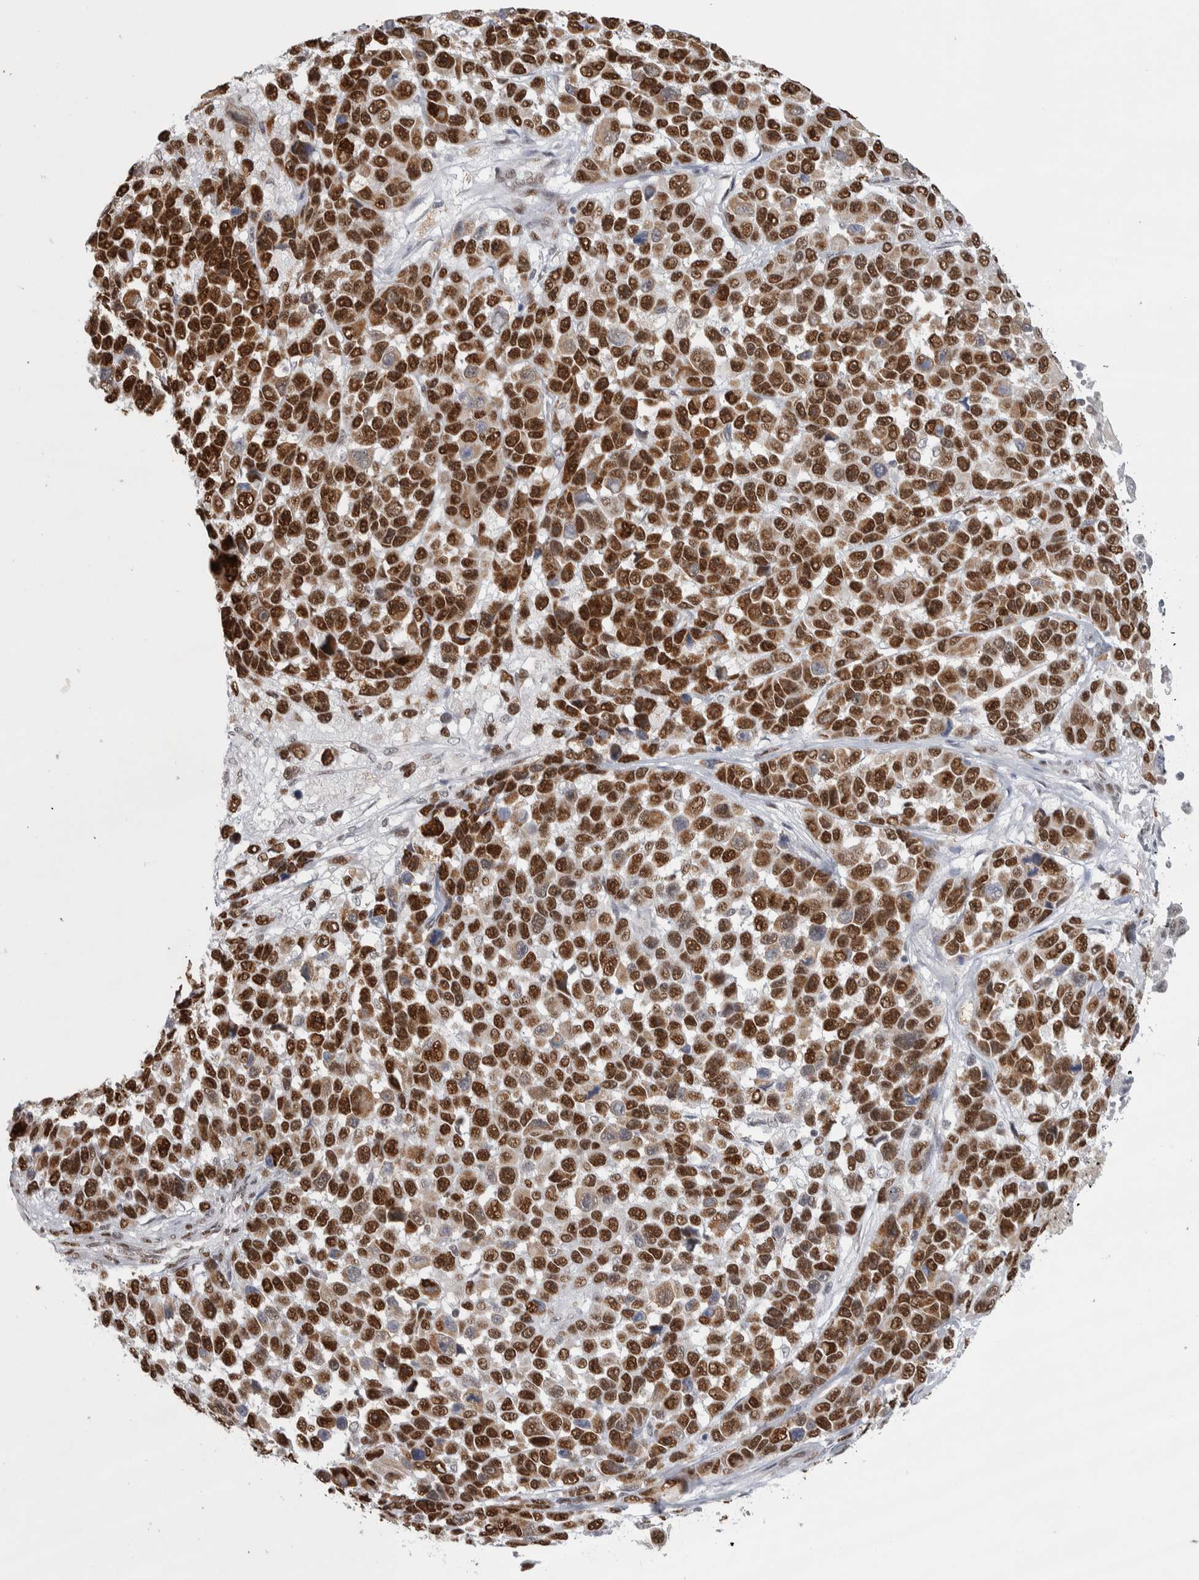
{"staining": {"intensity": "strong", "quantity": ">75%", "location": "cytoplasmic/membranous,nuclear"}, "tissue": "melanoma", "cell_type": "Tumor cells", "image_type": "cancer", "snomed": [{"axis": "morphology", "description": "Malignant melanoma, NOS"}, {"axis": "topography", "description": "Skin"}], "caption": "Immunohistochemical staining of human melanoma displays strong cytoplasmic/membranous and nuclear protein staining in about >75% of tumor cells. (DAB (3,3'-diaminobenzidine) IHC with brightfield microscopy, high magnification).", "gene": "HEXIM2", "patient": {"sex": "male", "age": 53}}